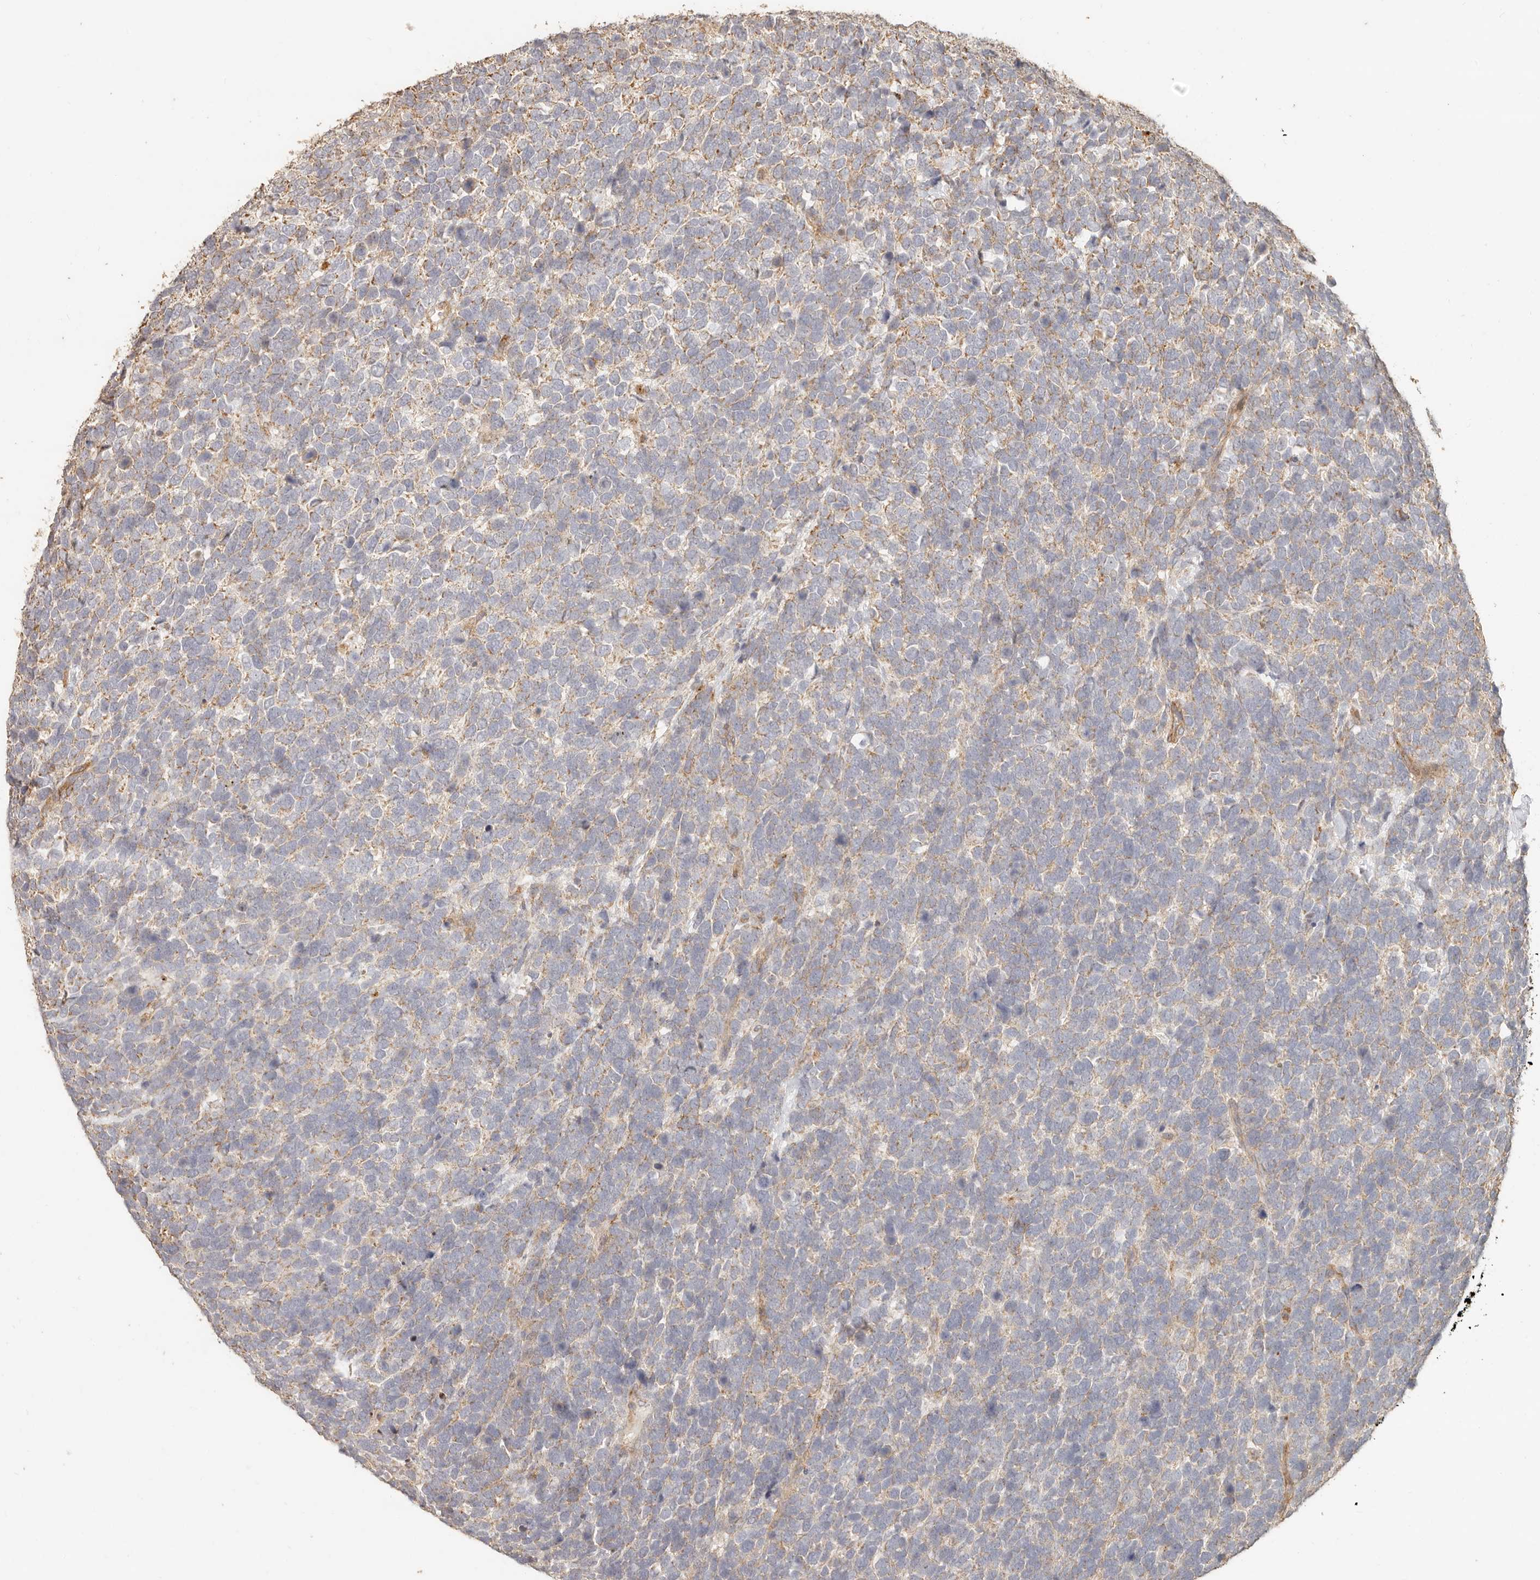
{"staining": {"intensity": "weak", "quantity": "25%-75%", "location": "cytoplasmic/membranous"}, "tissue": "urothelial cancer", "cell_type": "Tumor cells", "image_type": "cancer", "snomed": [{"axis": "morphology", "description": "Urothelial carcinoma, High grade"}, {"axis": "topography", "description": "Urinary bladder"}], "caption": "A brown stain labels weak cytoplasmic/membranous positivity of a protein in human urothelial carcinoma (high-grade) tumor cells.", "gene": "PTPN22", "patient": {"sex": "female", "age": 80}}